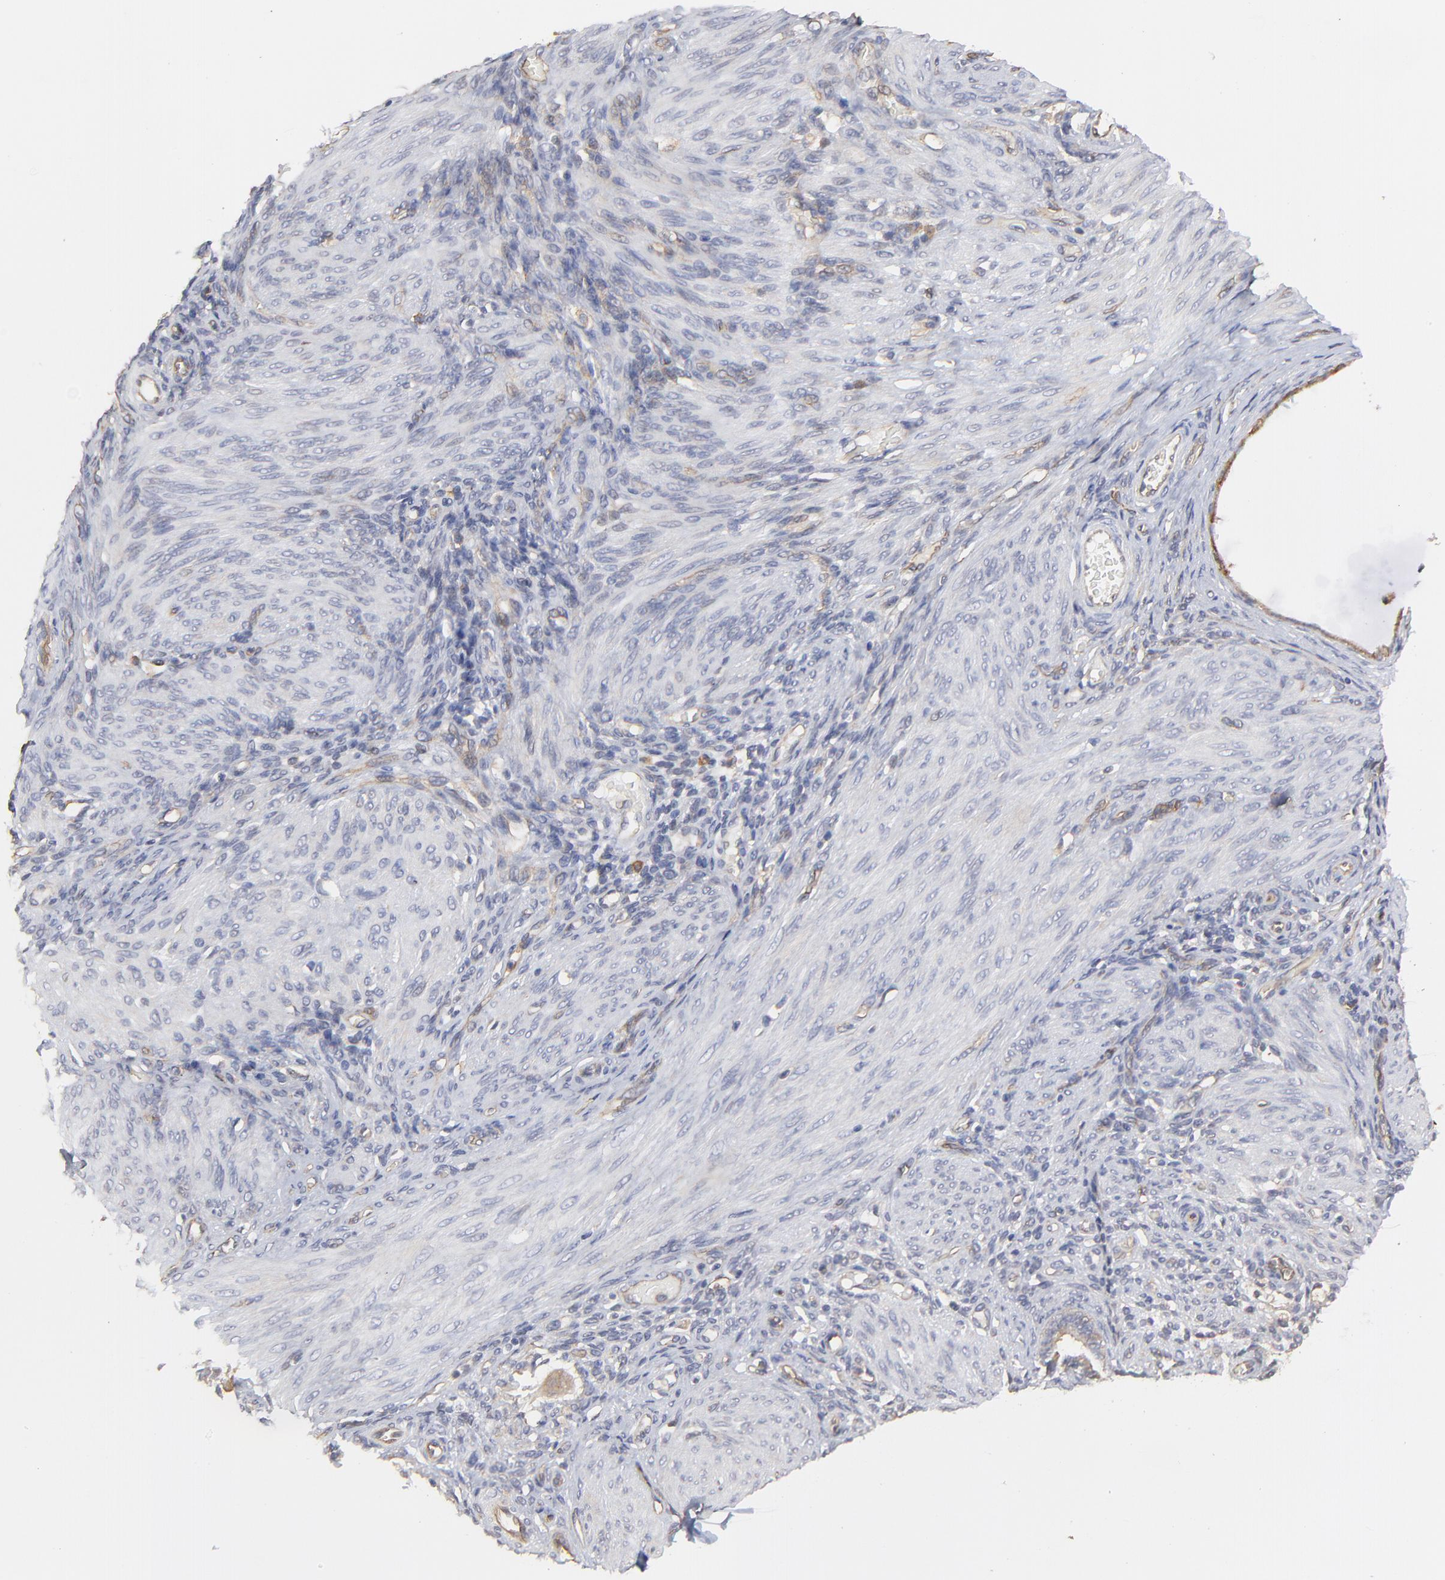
{"staining": {"intensity": "weak", "quantity": "25%-75%", "location": "cytoplasmic/membranous"}, "tissue": "endometrium", "cell_type": "Cells in endometrial stroma", "image_type": "normal", "snomed": [{"axis": "morphology", "description": "Normal tissue, NOS"}, {"axis": "topography", "description": "Endometrium"}], "caption": "Weak cytoplasmic/membranous positivity for a protein is identified in approximately 25%-75% of cells in endometrial stroma of normal endometrium using immunohistochemistry.", "gene": "ARMT1", "patient": {"sex": "female", "age": 72}}